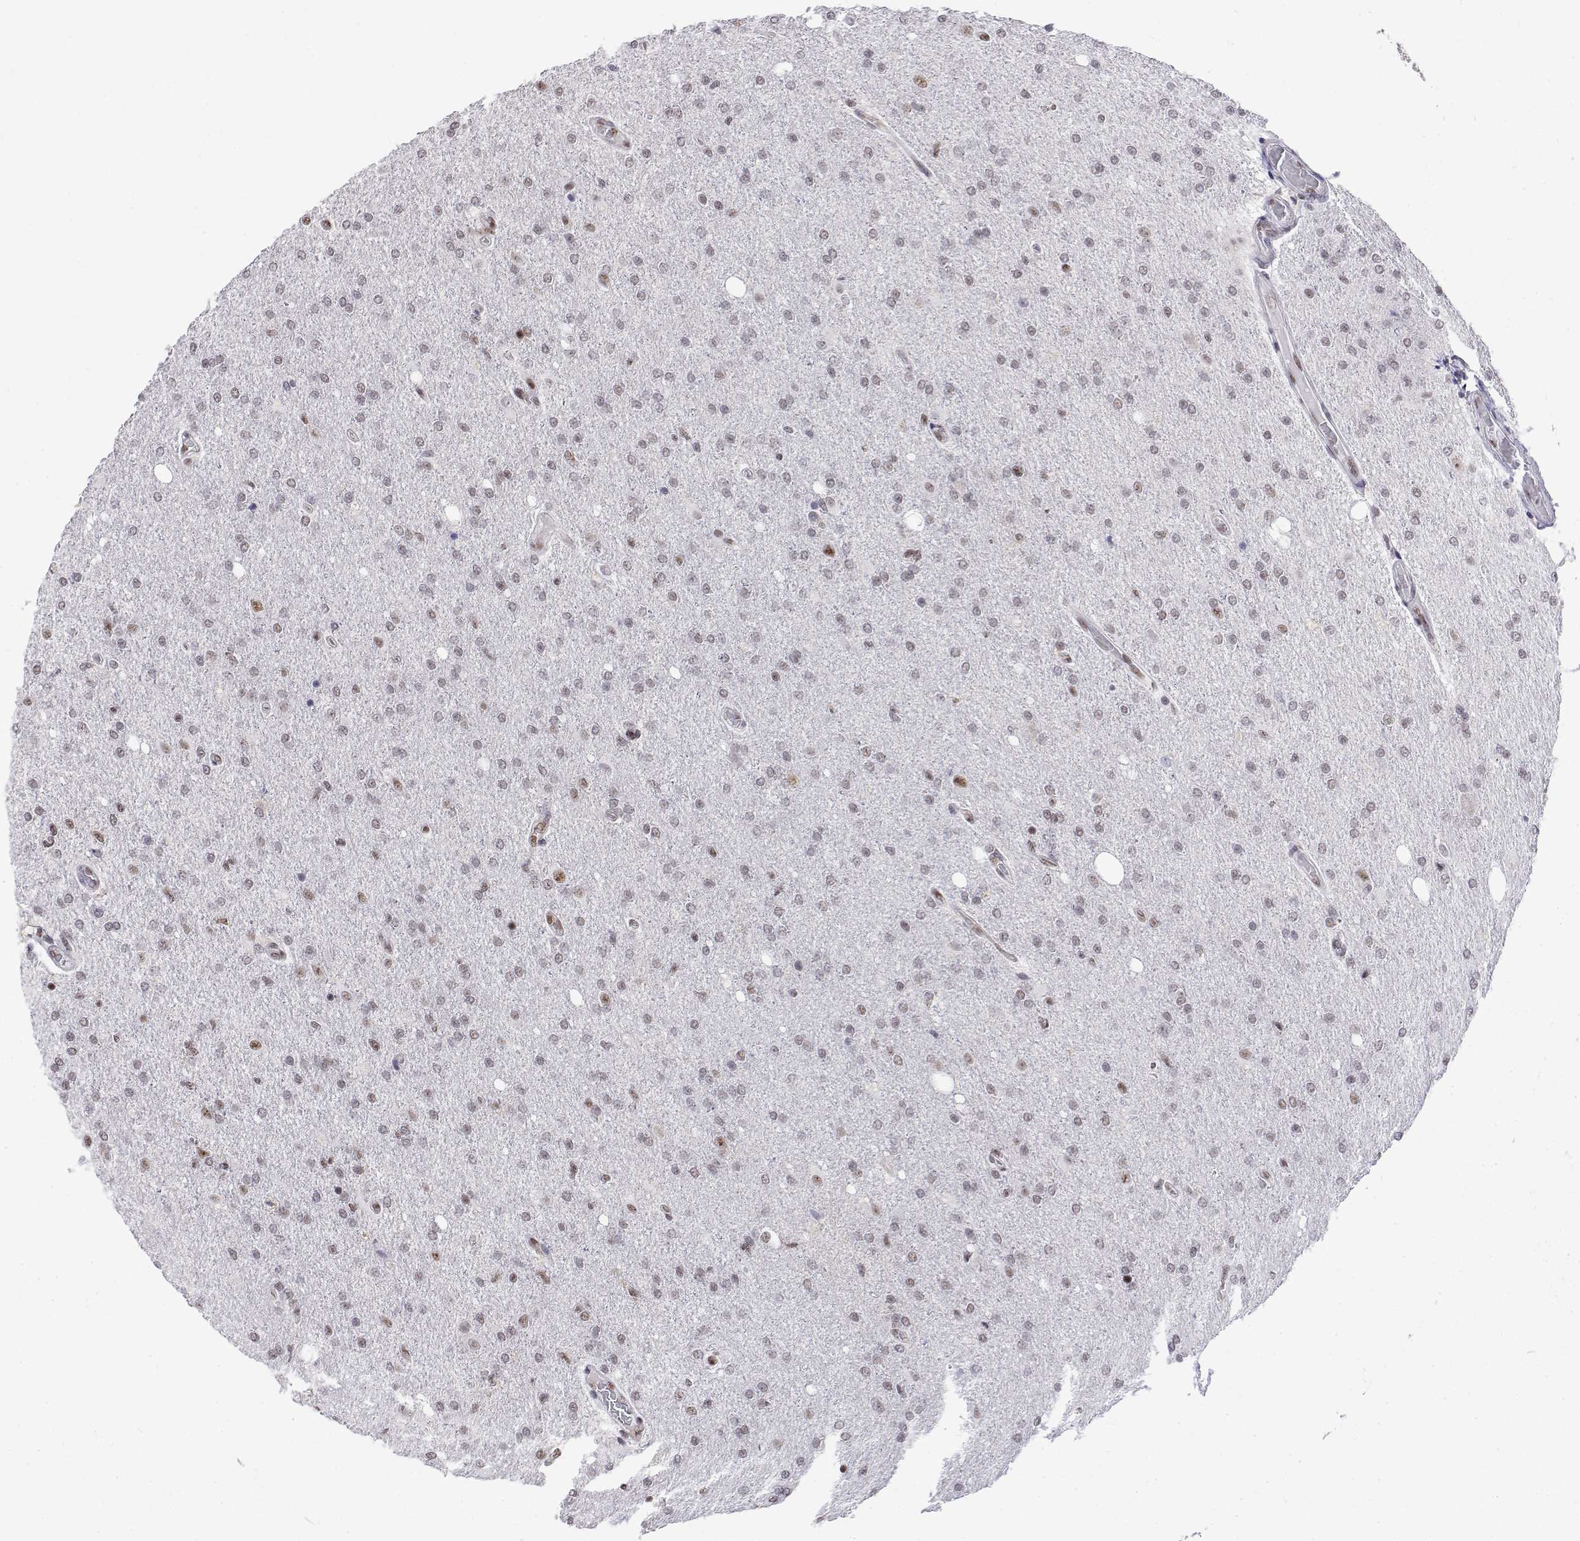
{"staining": {"intensity": "weak", "quantity": "25%-75%", "location": "nuclear"}, "tissue": "glioma", "cell_type": "Tumor cells", "image_type": "cancer", "snomed": [{"axis": "morphology", "description": "Glioma, malignant, High grade"}, {"axis": "topography", "description": "Cerebral cortex"}], "caption": "The micrograph displays staining of malignant glioma (high-grade), revealing weak nuclear protein staining (brown color) within tumor cells.", "gene": "POLDIP3", "patient": {"sex": "male", "age": 70}}